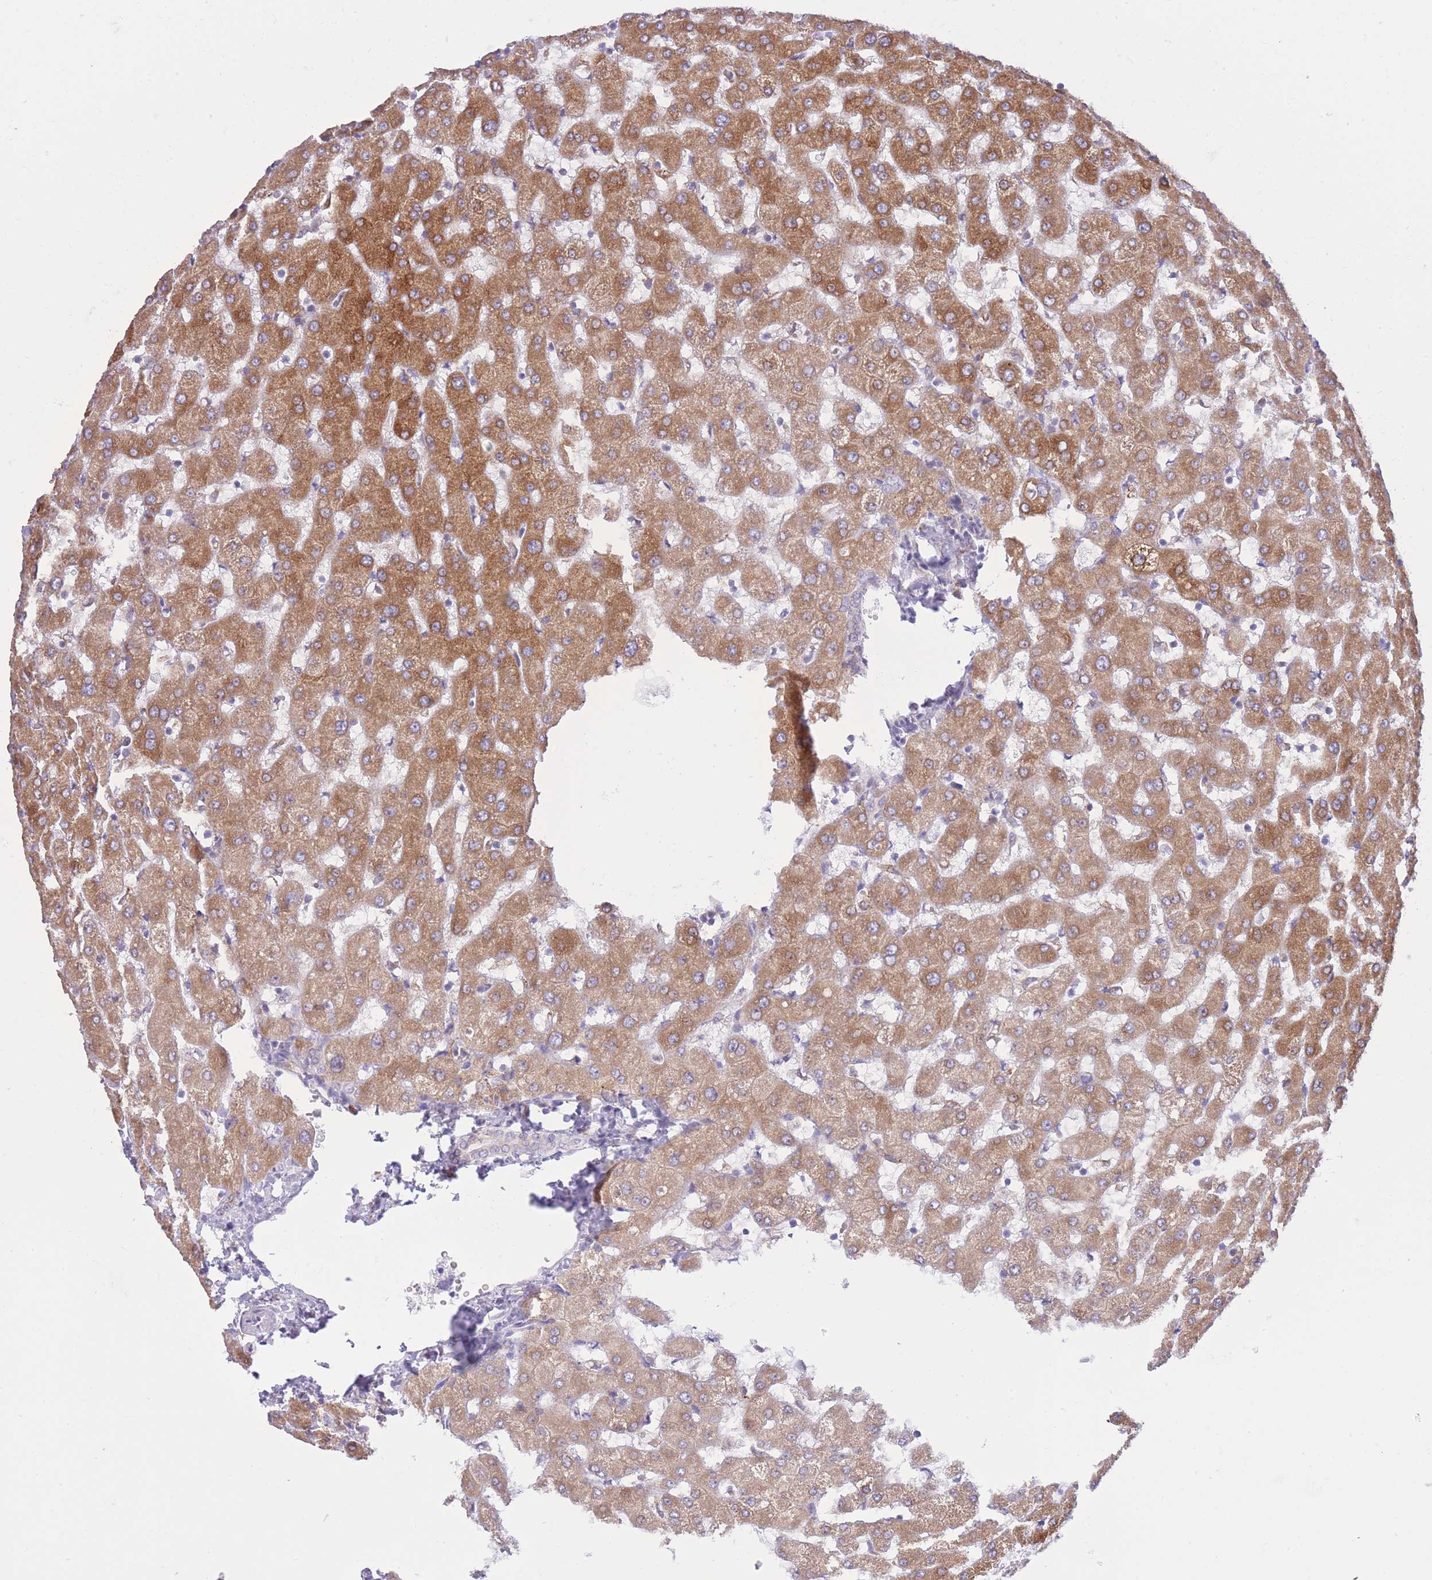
{"staining": {"intensity": "negative", "quantity": "none", "location": "none"}, "tissue": "liver", "cell_type": "Cholangiocytes", "image_type": "normal", "snomed": [{"axis": "morphology", "description": "Normal tissue, NOS"}, {"axis": "topography", "description": "Liver"}], "caption": "This photomicrograph is of unremarkable liver stained with IHC to label a protein in brown with the nuclei are counter-stained blue. There is no expression in cholangiocytes.", "gene": "MYDGF", "patient": {"sex": "female", "age": 63}}